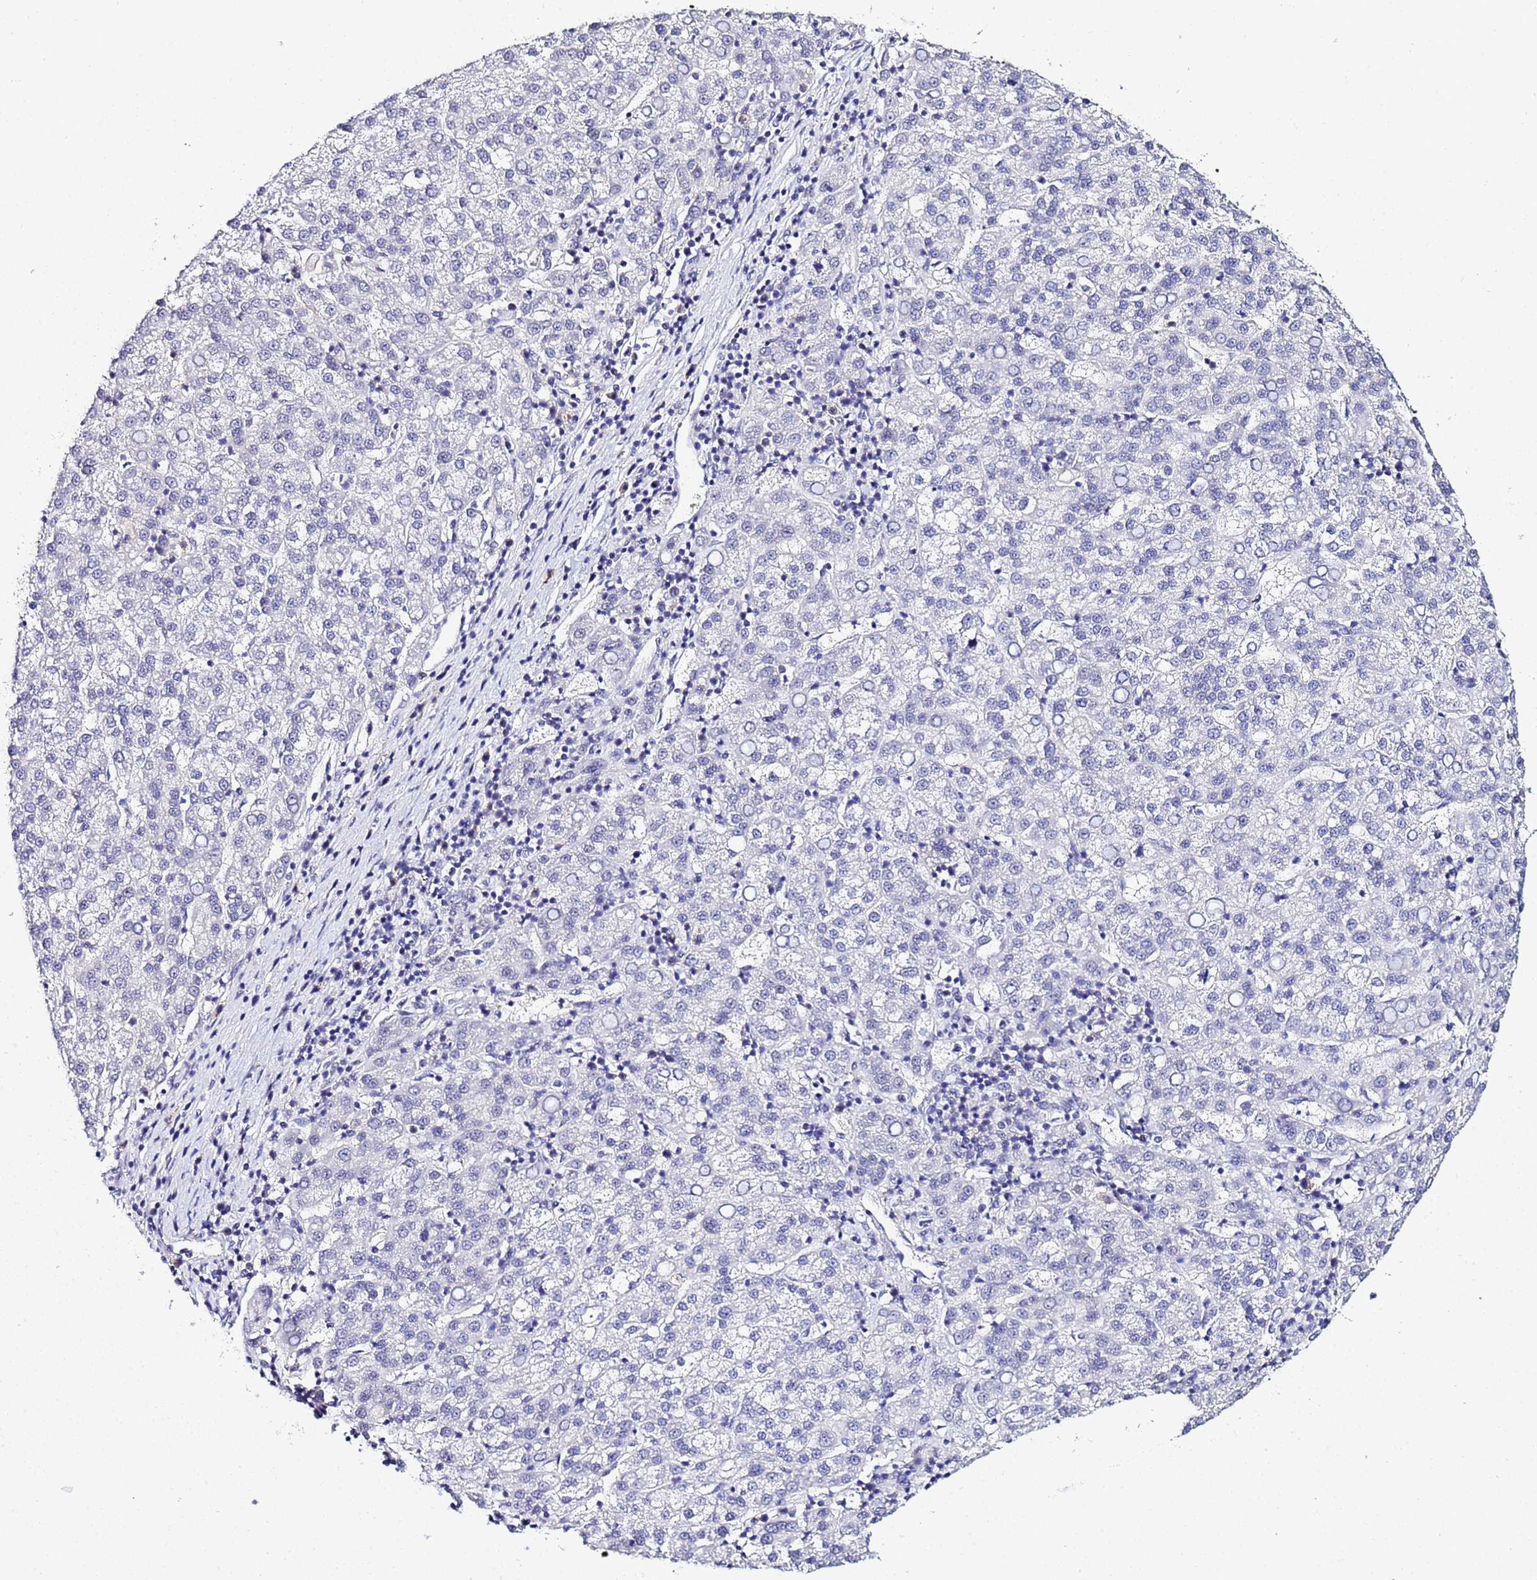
{"staining": {"intensity": "negative", "quantity": "none", "location": "none"}, "tissue": "liver cancer", "cell_type": "Tumor cells", "image_type": "cancer", "snomed": [{"axis": "morphology", "description": "Carcinoma, Hepatocellular, NOS"}, {"axis": "topography", "description": "Liver"}], "caption": "Immunohistochemistry micrograph of neoplastic tissue: hepatocellular carcinoma (liver) stained with DAB reveals no significant protein positivity in tumor cells.", "gene": "ACTL6B", "patient": {"sex": "female", "age": 58}}